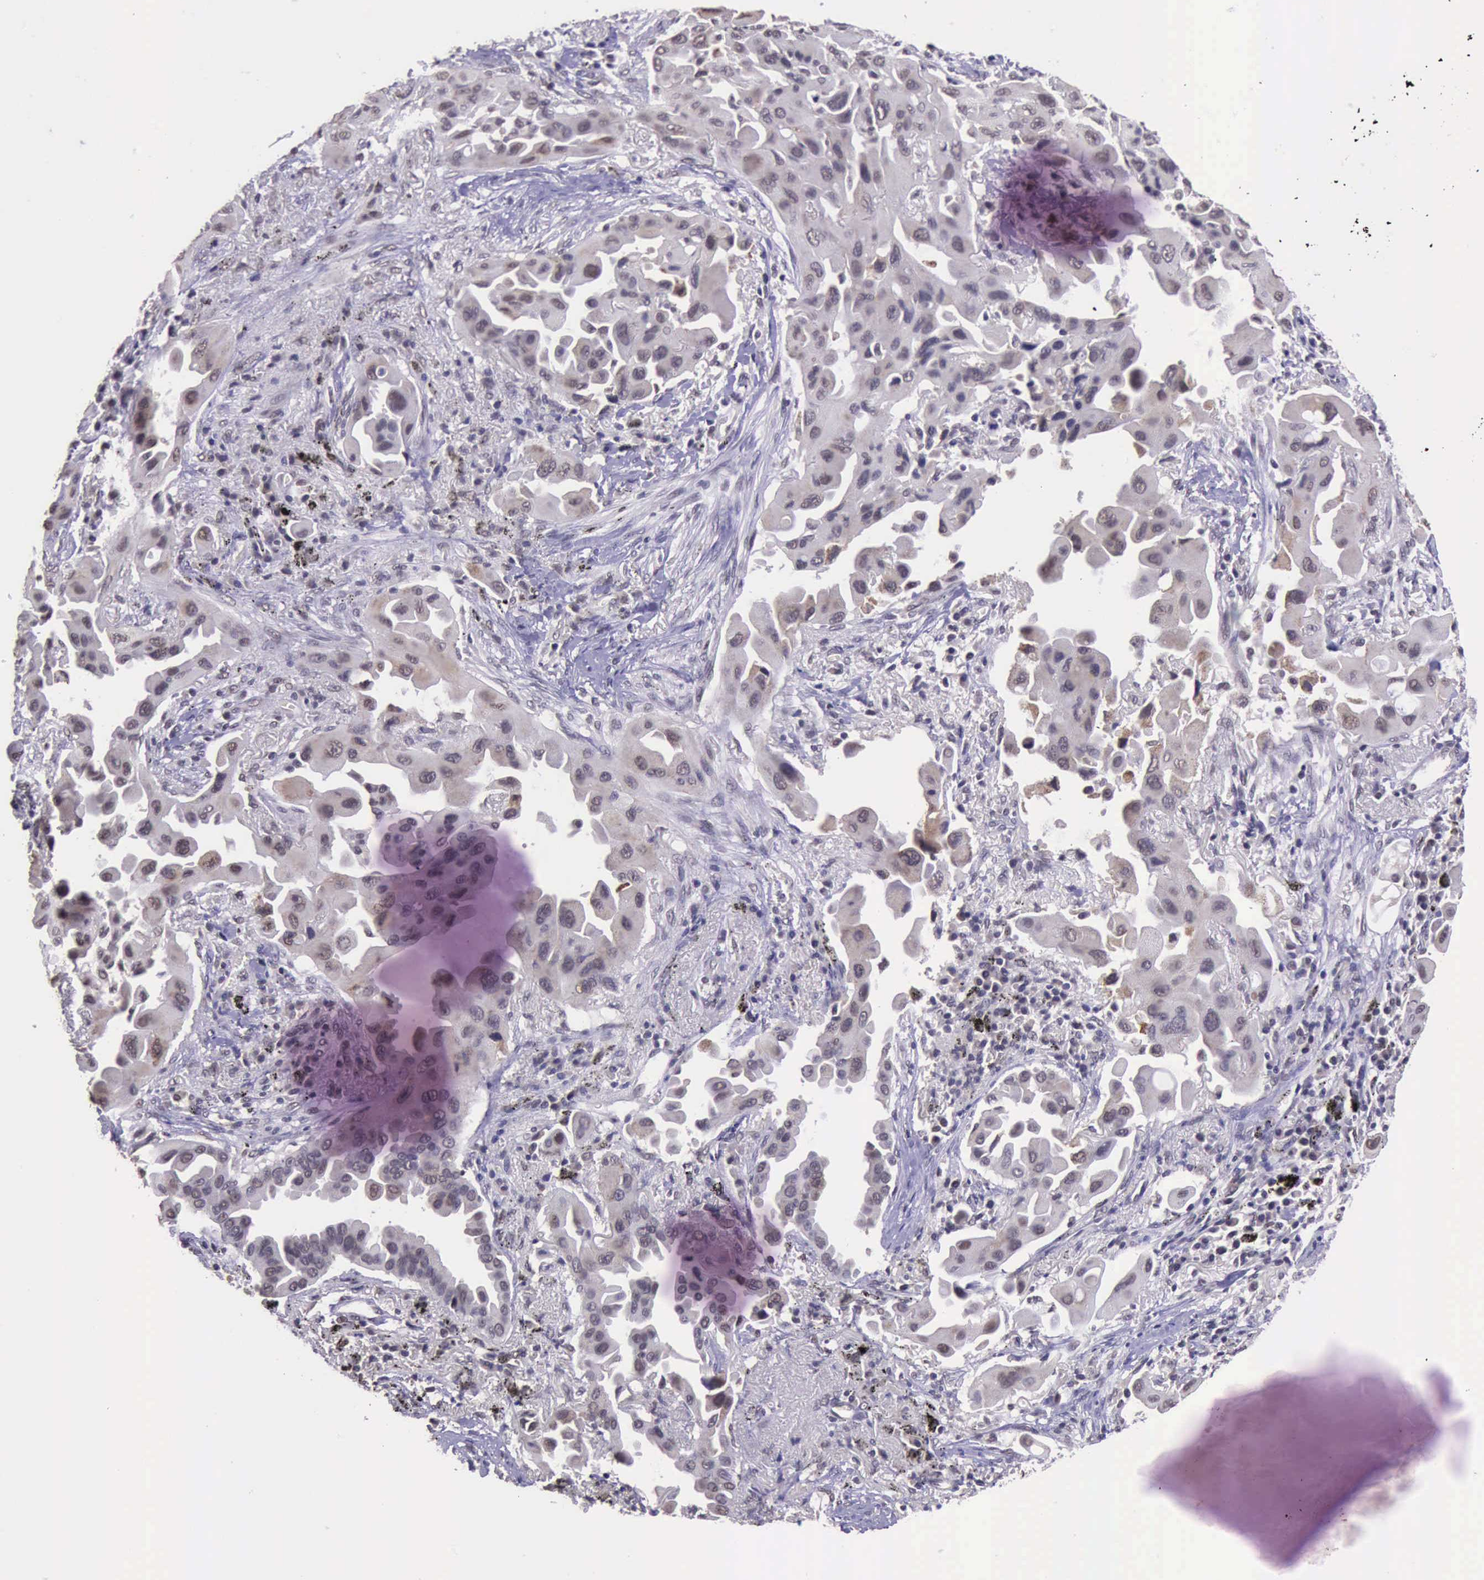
{"staining": {"intensity": "weak", "quantity": ">75%", "location": "nuclear"}, "tissue": "lung cancer", "cell_type": "Tumor cells", "image_type": "cancer", "snomed": [{"axis": "morphology", "description": "Adenocarcinoma, NOS"}, {"axis": "topography", "description": "Lung"}], "caption": "Protein staining of lung cancer (adenocarcinoma) tissue shows weak nuclear positivity in approximately >75% of tumor cells.", "gene": "PRPF39", "patient": {"sex": "male", "age": 68}}